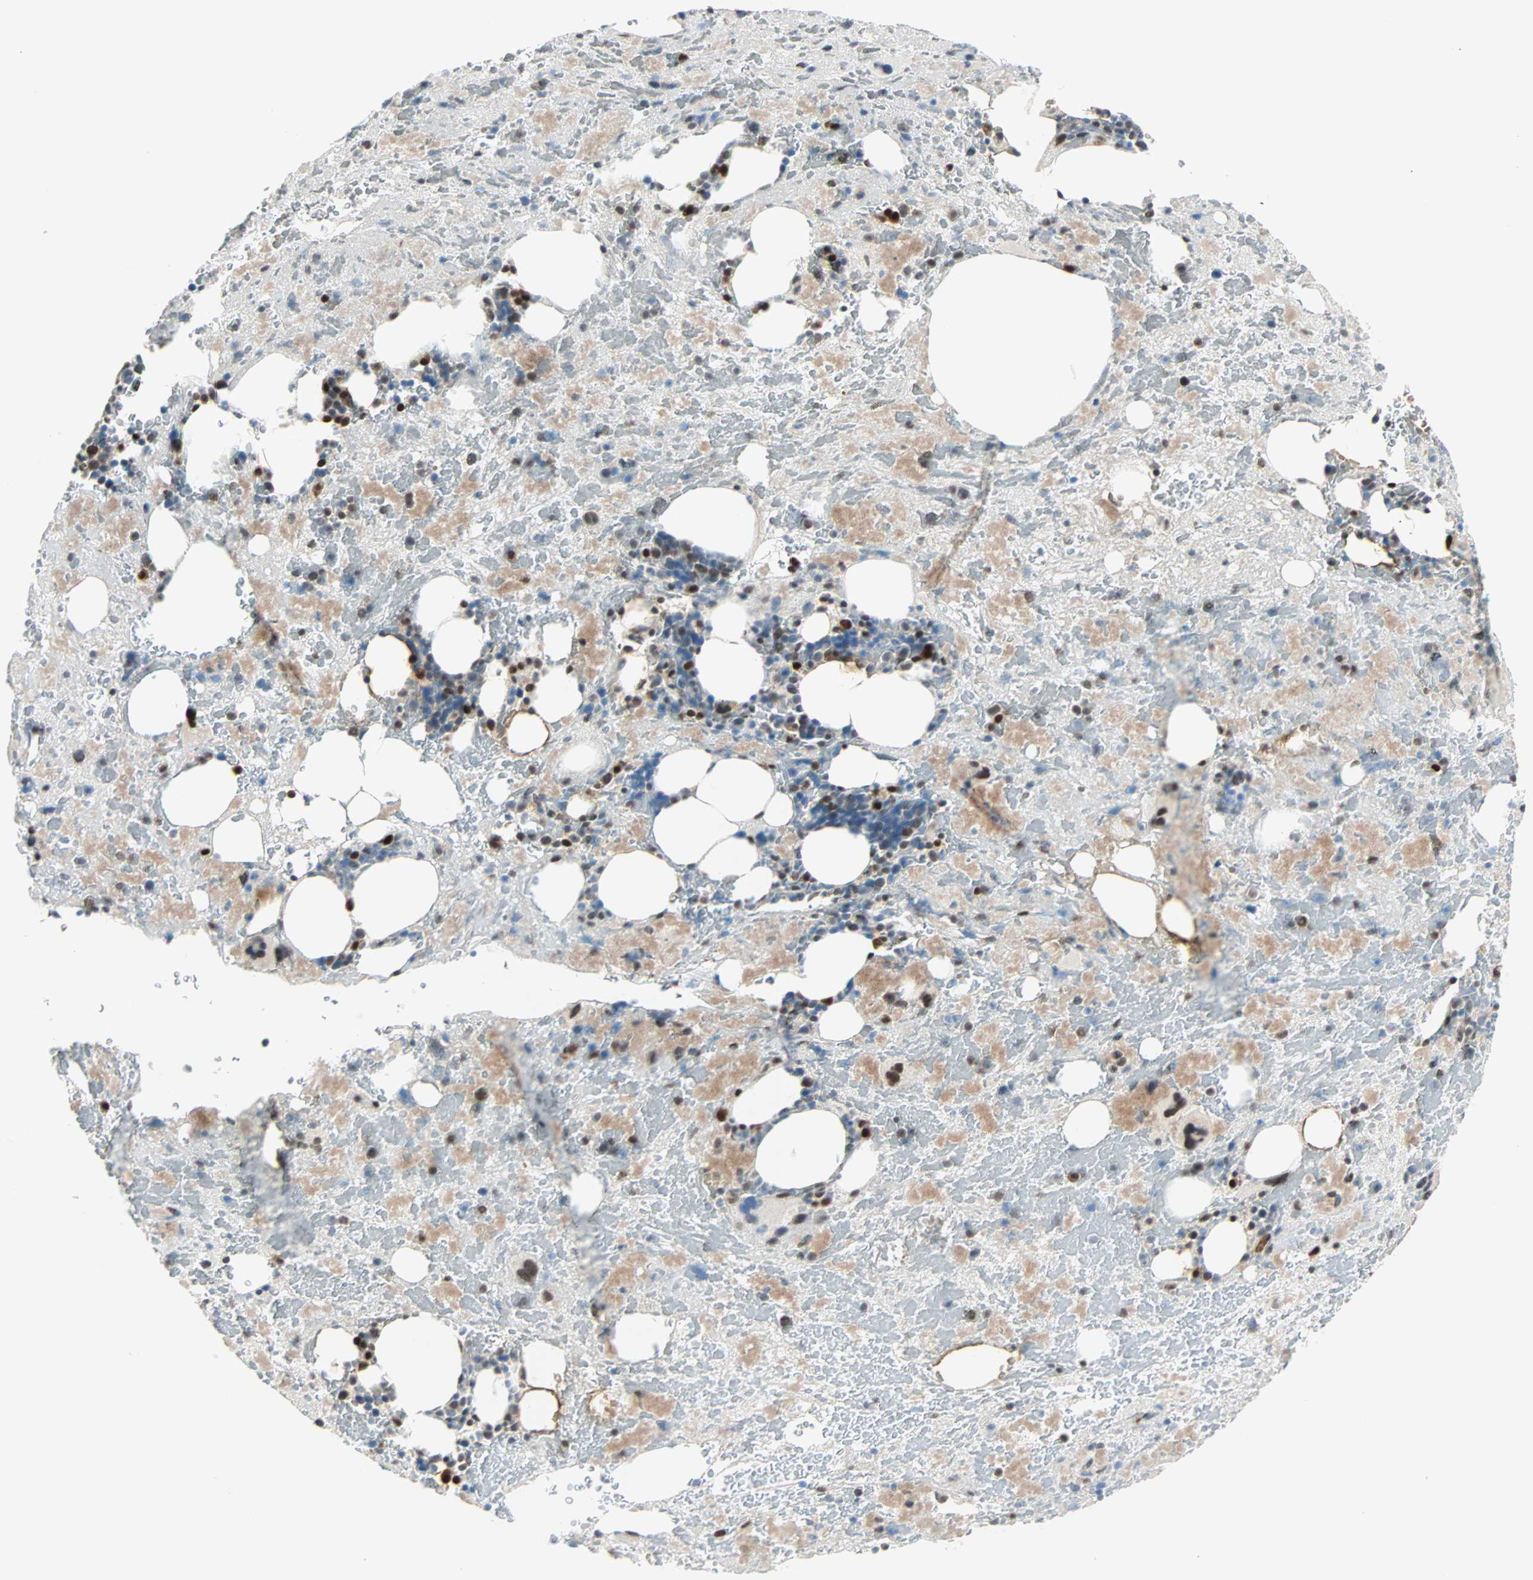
{"staining": {"intensity": "strong", "quantity": "25%-75%", "location": "cytoplasmic/membranous,nuclear"}, "tissue": "bone marrow", "cell_type": "Hematopoietic cells", "image_type": "normal", "snomed": [{"axis": "morphology", "description": "Normal tissue, NOS"}, {"axis": "topography", "description": "Bone marrow"}], "caption": "High-magnification brightfield microscopy of normal bone marrow stained with DAB (3,3'-diaminobenzidine) (brown) and counterstained with hematoxylin (blue). hematopoietic cells exhibit strong cytoplasmic/membranous,nuclear expression is identified in approximately25%-75% of cells.", "gene": "CBX4", "patient": {"sex": "male", "age": 76}}